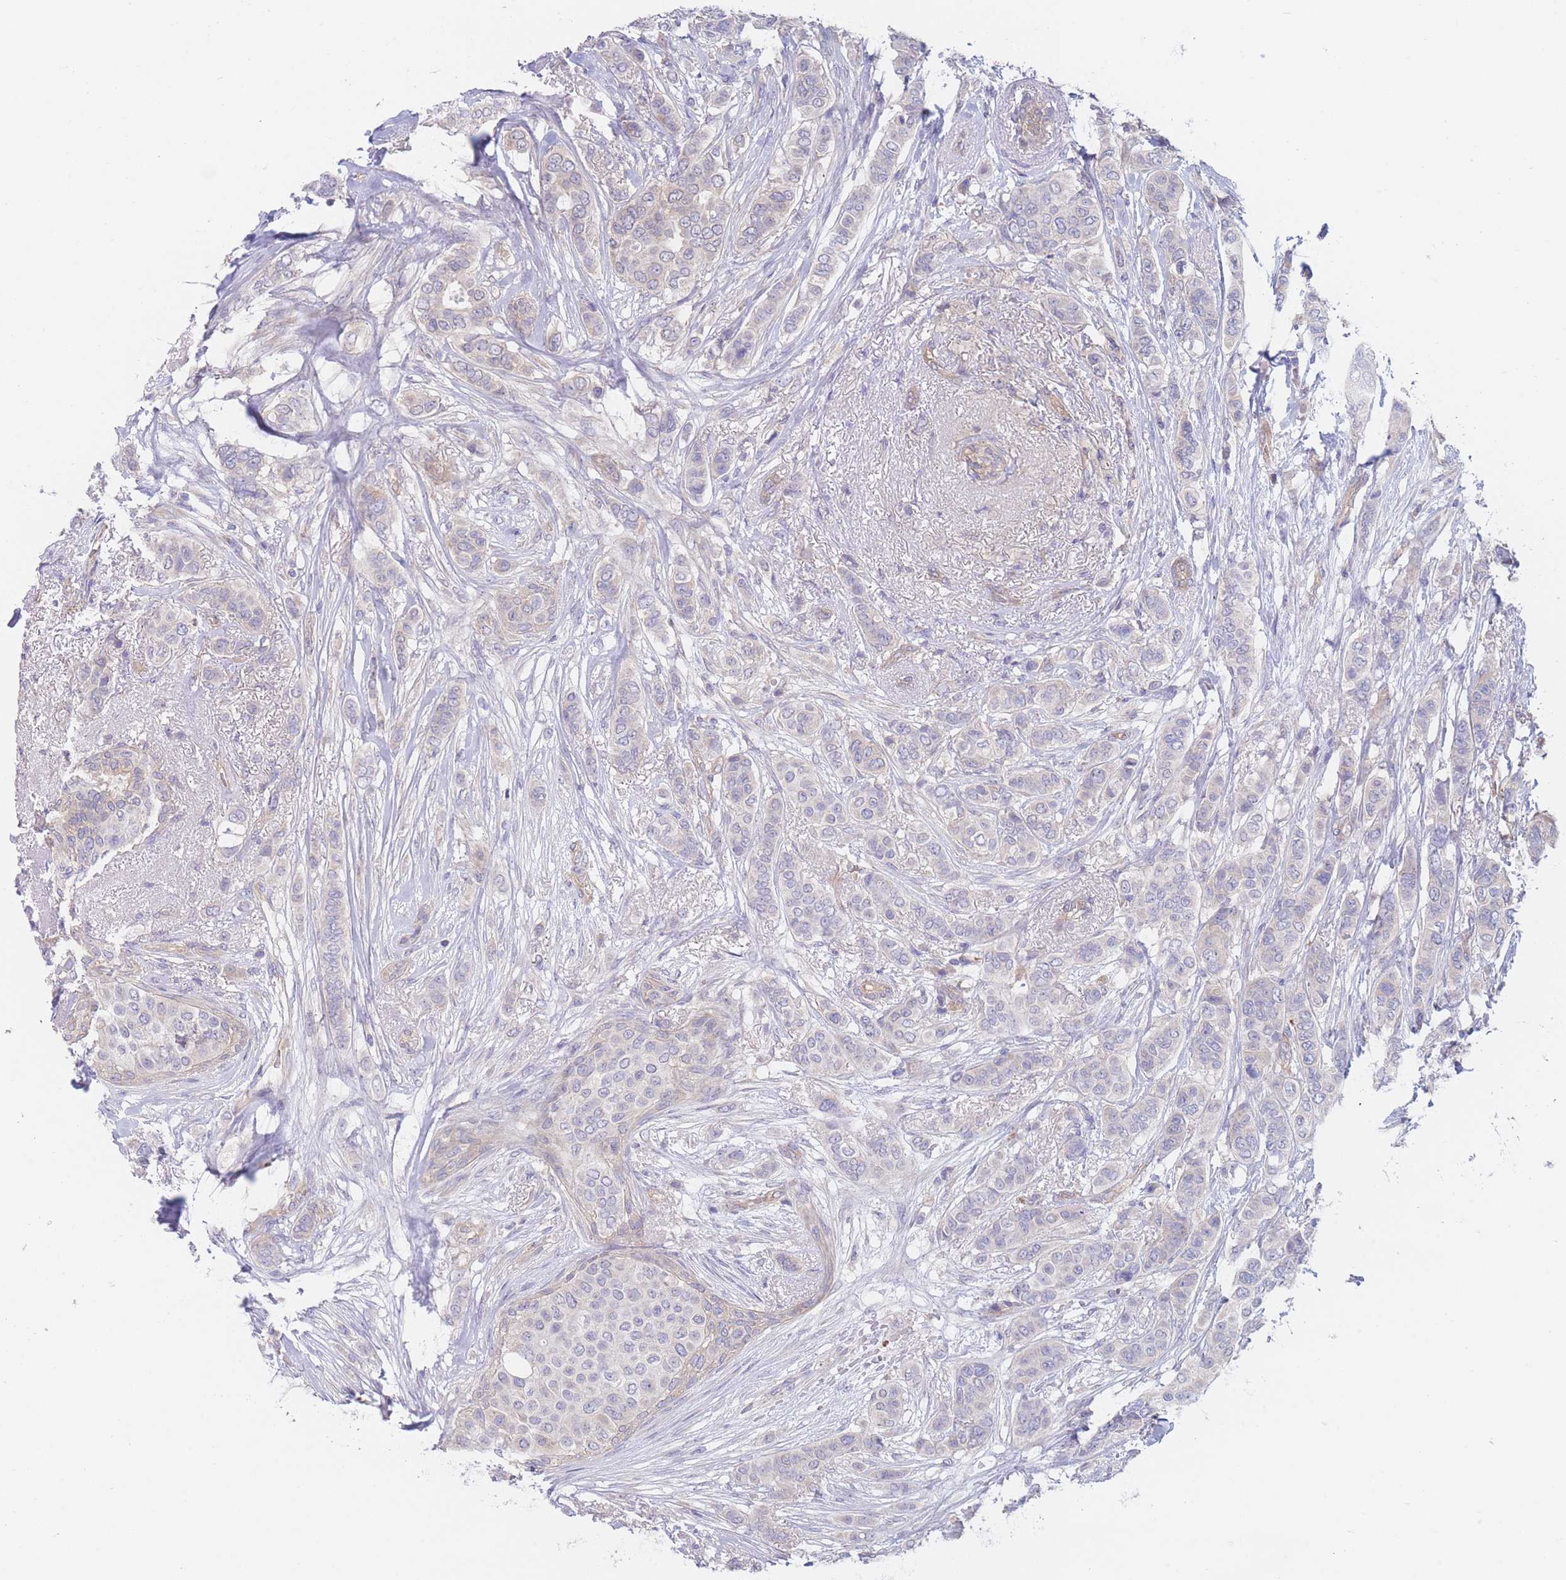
{"staining": {"intensity": "negative", "quantity": "none", "location": "none"}, "tissue": "breast cancer", "cell_type": "Tumor cells", "image_type": "cancer", "snomed": [{"axis": "morphology", "description": "Lobular carcinoma"}, {"axis": "topography", "description": "Breast"}], "caption": "This is a micrograph of immunohistochemistry (IHC) staining of breast cancer, which shows no expression in tumor cells.", "gene": "ZNF281", "patient": {"sex": "female", "age": 51}}